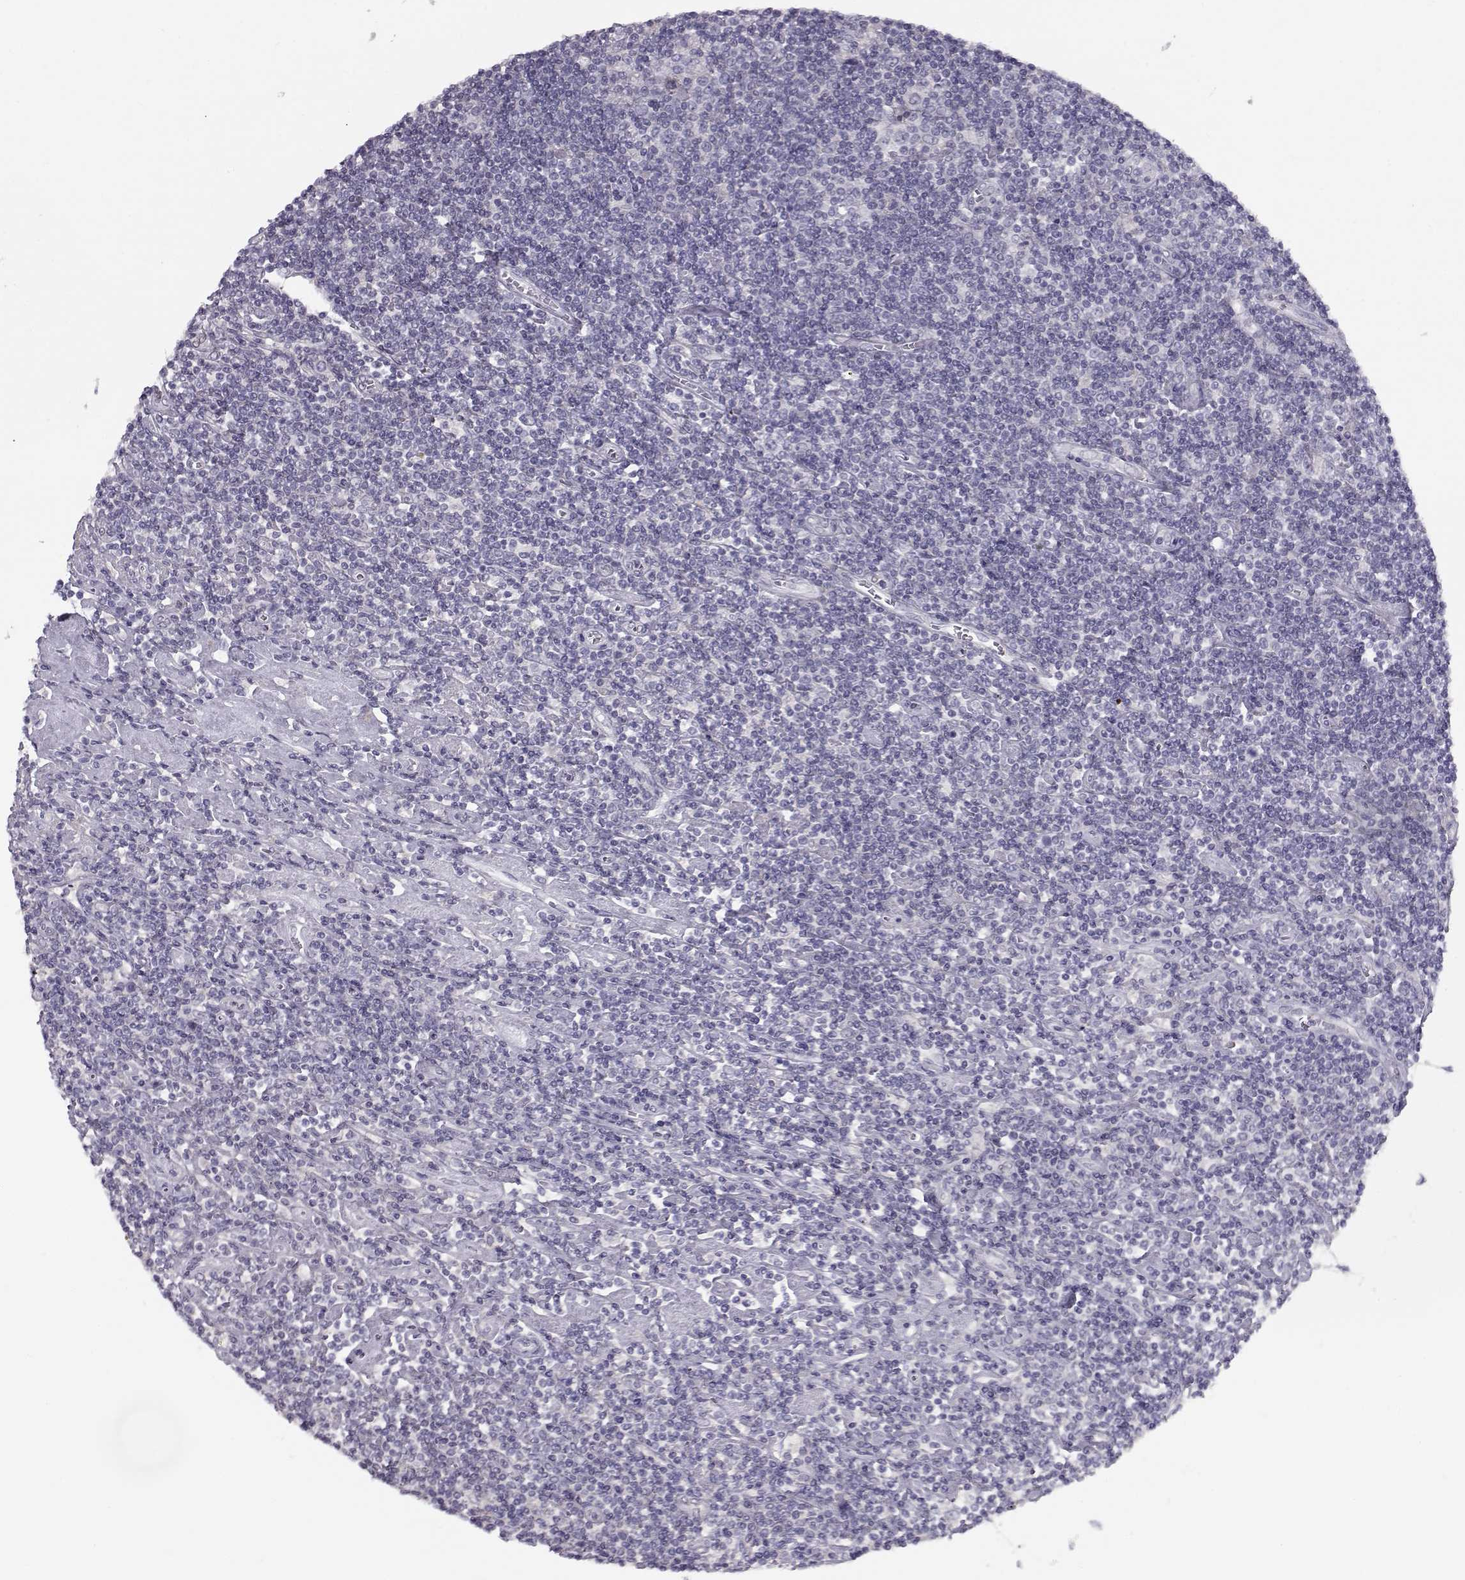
{"staining": {"intensity": "negative", "quantity": "none", "location": "none"}, "tissue": "lymphoma", "cell_type": "Tumor cells", "image_type": "cancer", "snomed": [{"axis": "morphology", "description": "Hodgkin's disease, NOS"}, {"axis": "topography", "description": "Lymph node"}], "caption": "A photomicrograph of human Hodgkin's disease is negative for staining in tumor cells. (DAB (3,3'-diaminobenzidine) immunohistochemistry with hematoxylin counter stain).", "gene": "GRK1", "patient": {"sex": "male", "age": 40}}